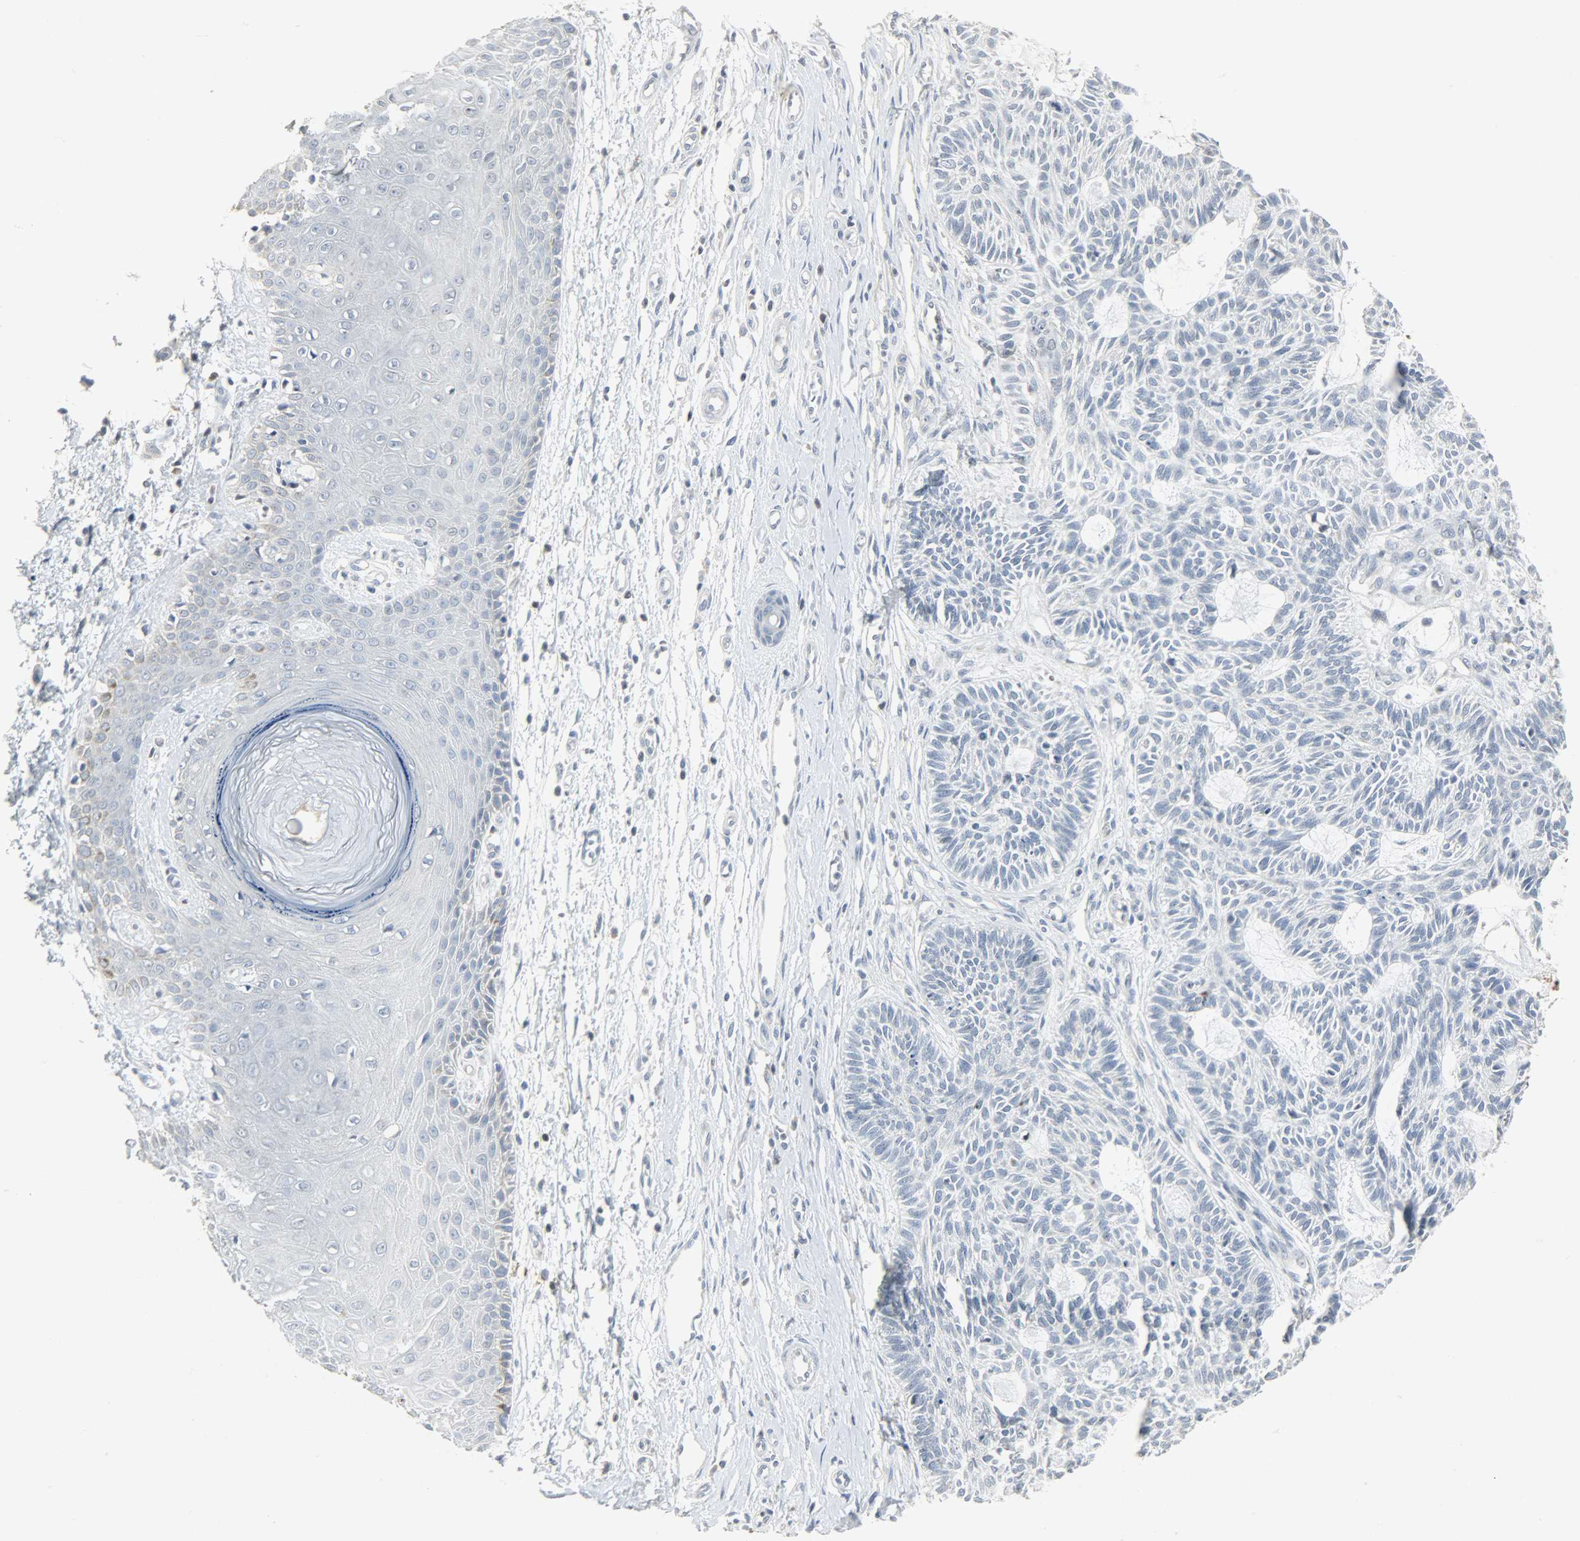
{"staining": {"intensity": "negative", "quantity": "none", "location": "none"}, "tissue": "skin cancer", "cell_type": "Tumor cells", "image_type": "cancer", "snomed": [{"axis": "morphology", "description": "Basal cell carcinoma"}, {"axis": "topography", "description": "Skin"}], "caption": "Micrograph shows no significant protein expression in tumor cells of basal cell carcinoma (skin).", "gene": "CAMK4", "patient": {"sex": "male", "age": 67}}